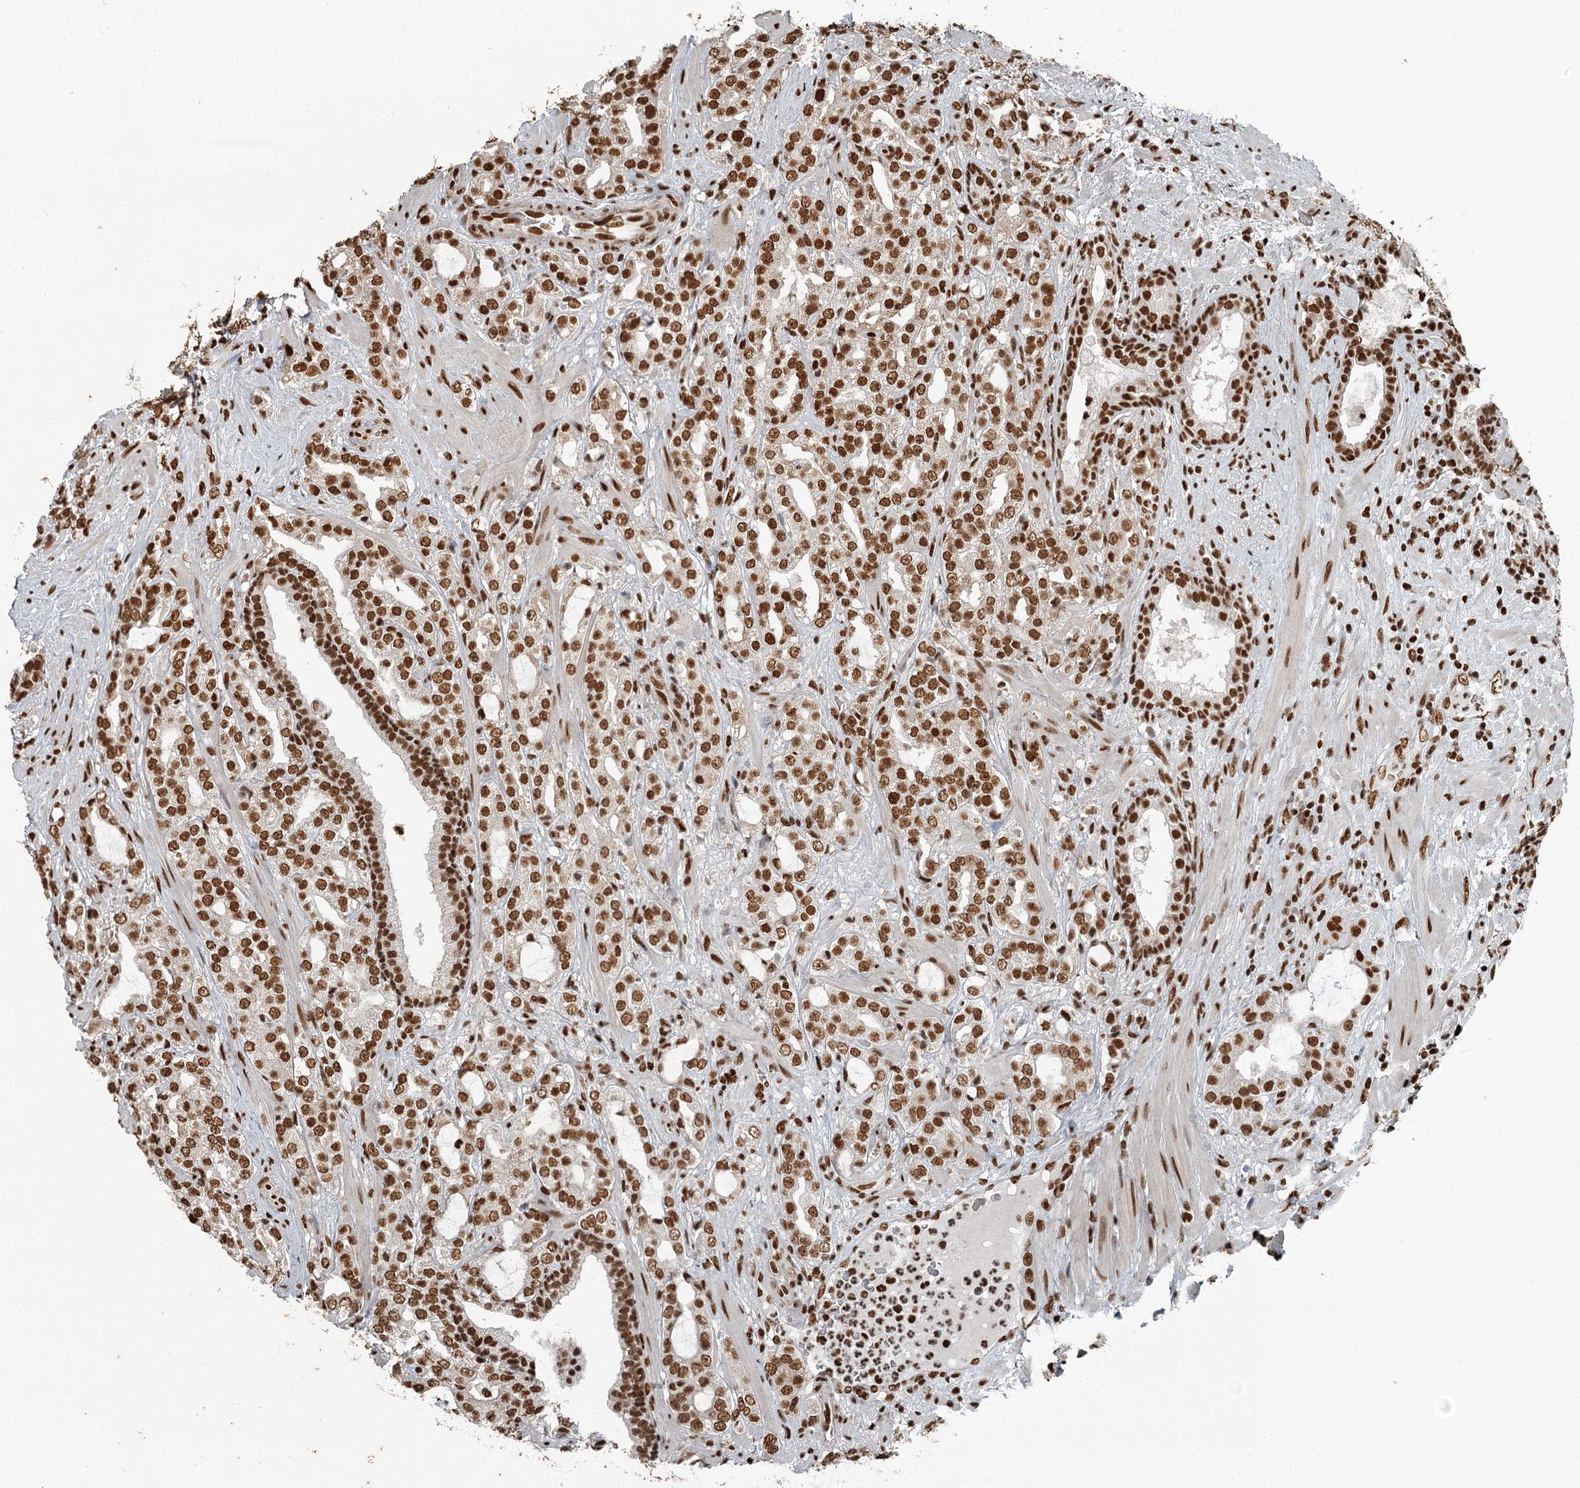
{"staining": {"intensity": "strong", "quantity": ">75%", "location": "nuclear"}, "tissue": "prostate cancer", "cell_type": "Tumor cells", "image_type": "cancer", "snomed": [{"axis": "morphology", "description": "Adenocarcinoma, High grade"}, {"axis": "topography", "description": "Prostate"}], "caption": "The micrograph shows staining of prostate cancer, revealing strong nuclear protein positivity (brown color) within tumor cells.", "gene": "RBBP7", "patient": {"sex": "male", "age": 64}}